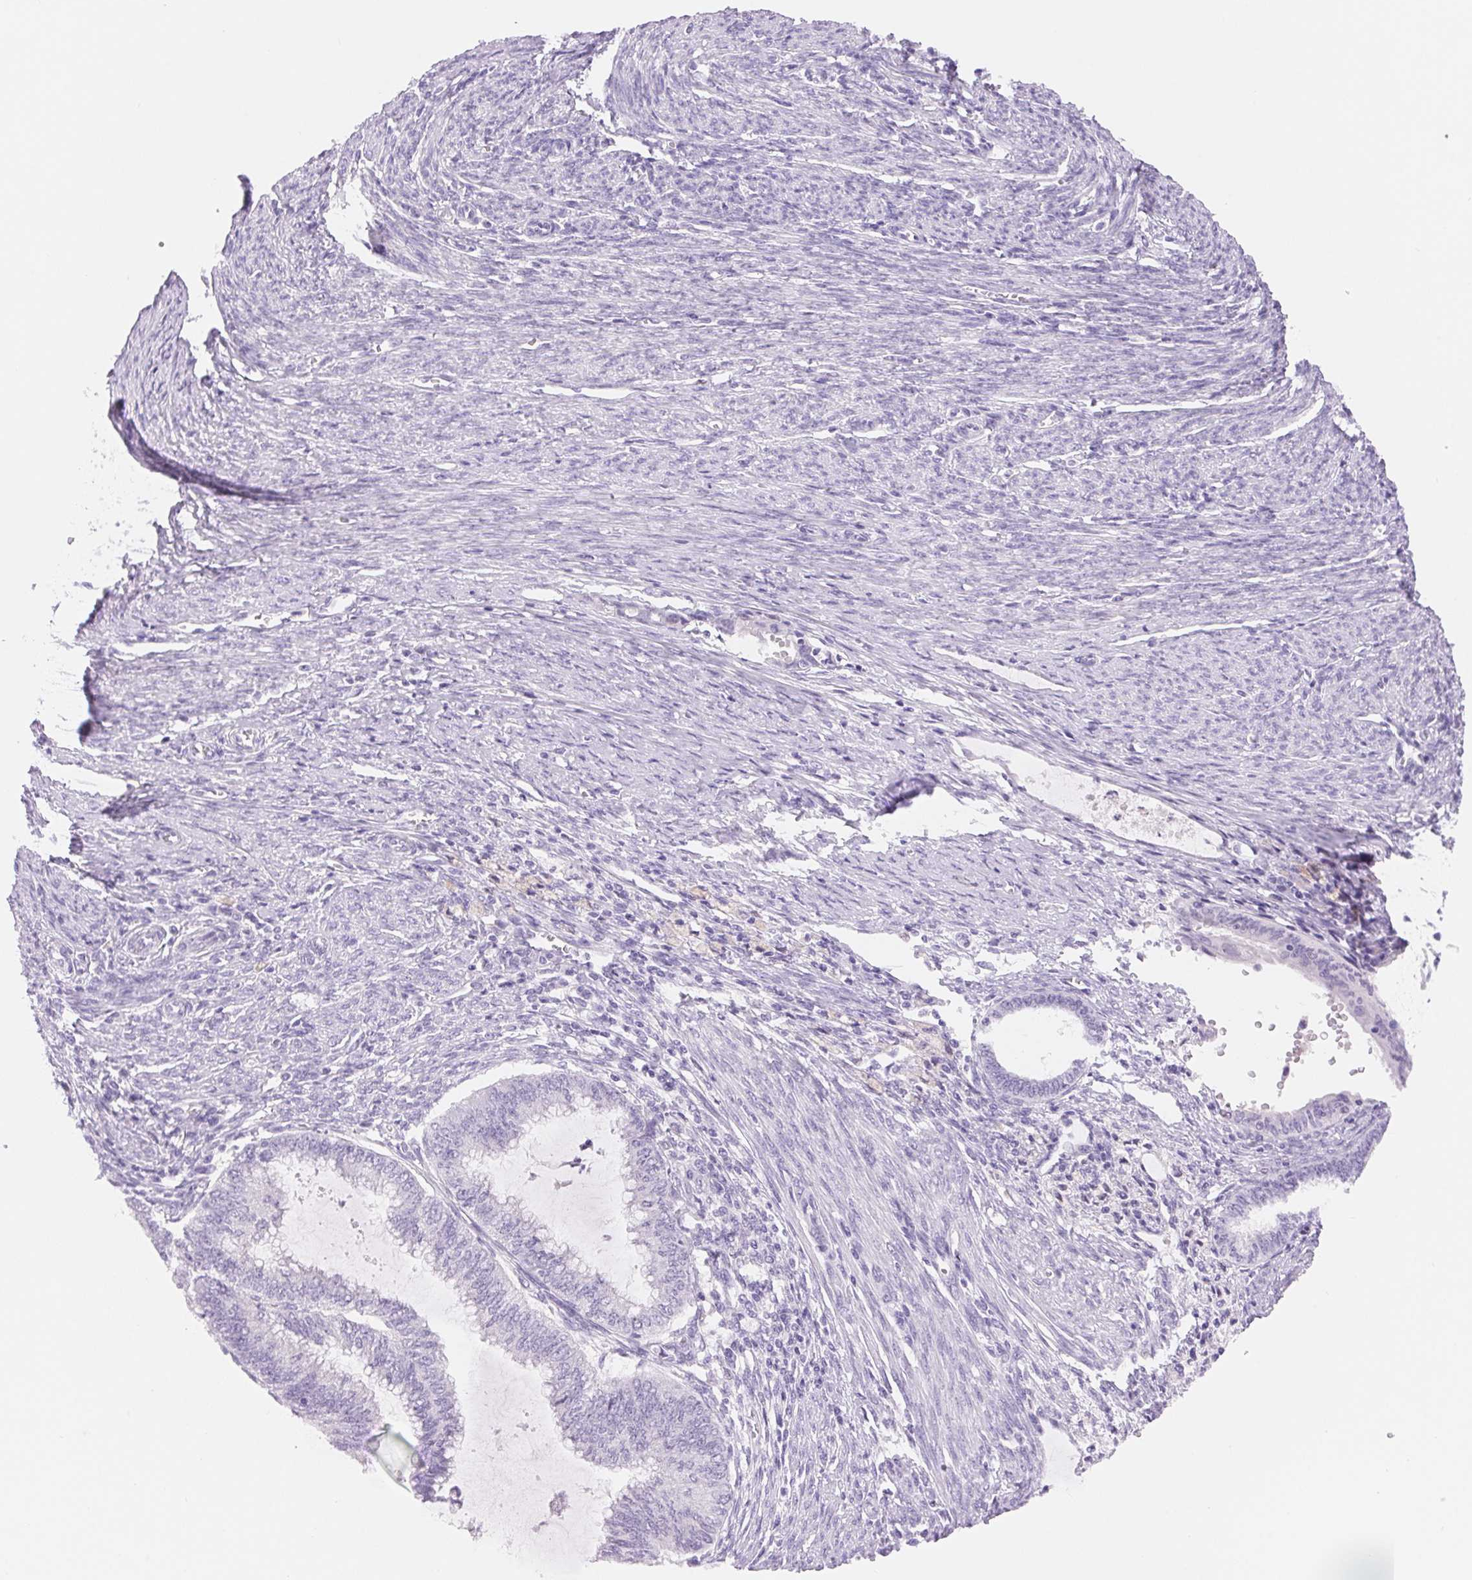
{"staining": {"intensity": "negative", "quantity": "none", "location": "none"}, "tissue": "endometrial cancer", "cell_type": "Tumor cells", "image_type": "cancer", "snomed": [{"axis": "morphology", "description": "Adenocarcinoma, NOS"}, {"axis": "topography", "description": "Endometrium"}], "caption": "The image reveals no staining of tumor cells in adenocarcinoma (endometrial).", "gene": "ASGR2", "patient": {"sex": "female", "age": 79}}